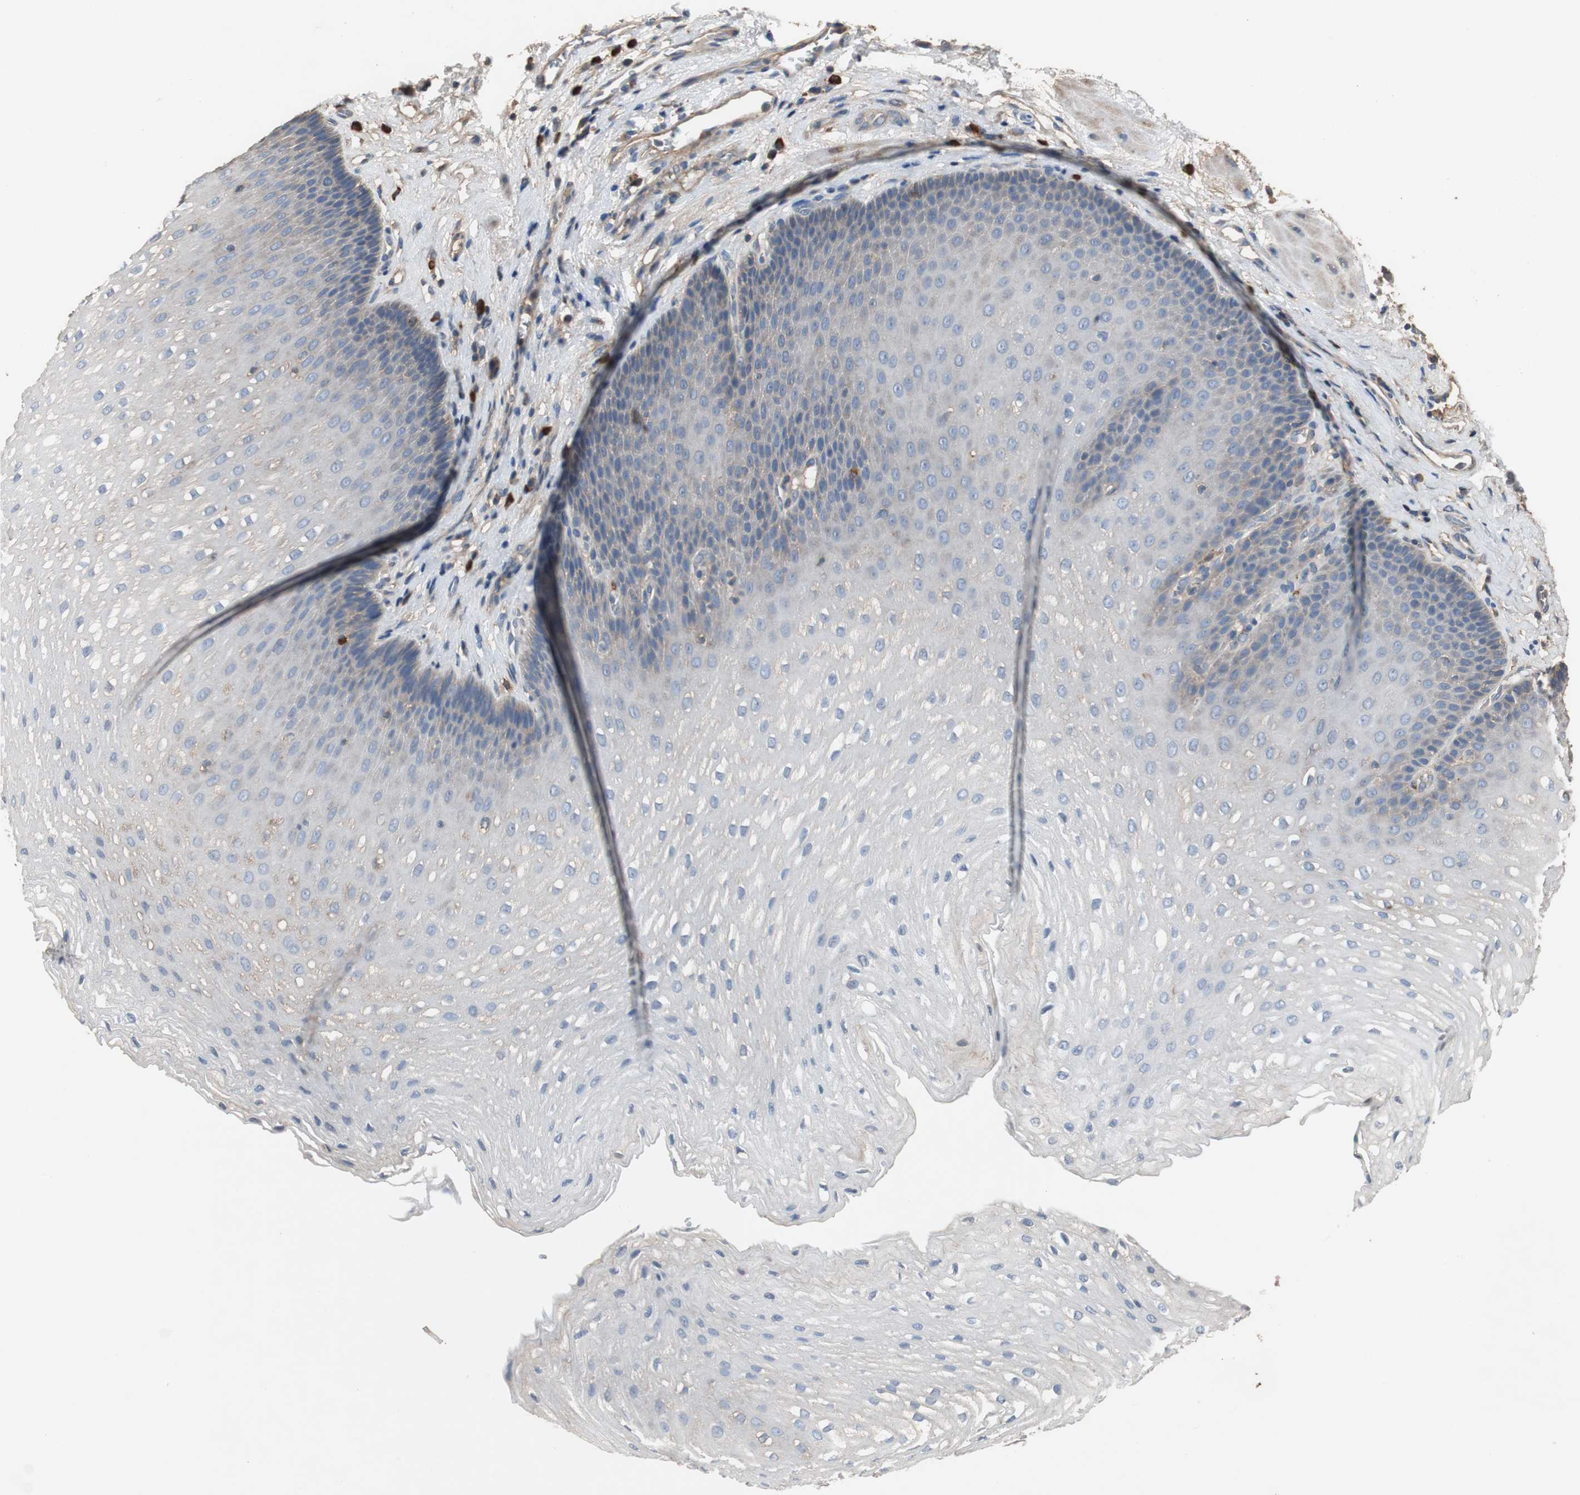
{"staining": {"intensity": "weak", "quantity": "<25%", "location": "cytoplasmic/membranous"}, "tissue": "esophagus", "cell_type": "Squamous epithelial cells", "image_type": "normal", "snomed": [{"axis": "morphology", "description": "Normal tissue, NOS"}, {"axis": "topography", "description": "Esophagus"}], "caption": "Photomicrograph shows no significant protein staining in squamous epithelial cells of normal esophagus. (IHC, brightfield microscopy, high magnification).", "gene": "TNFRSF14", "patient": {"sex": "female", "age": 70}}